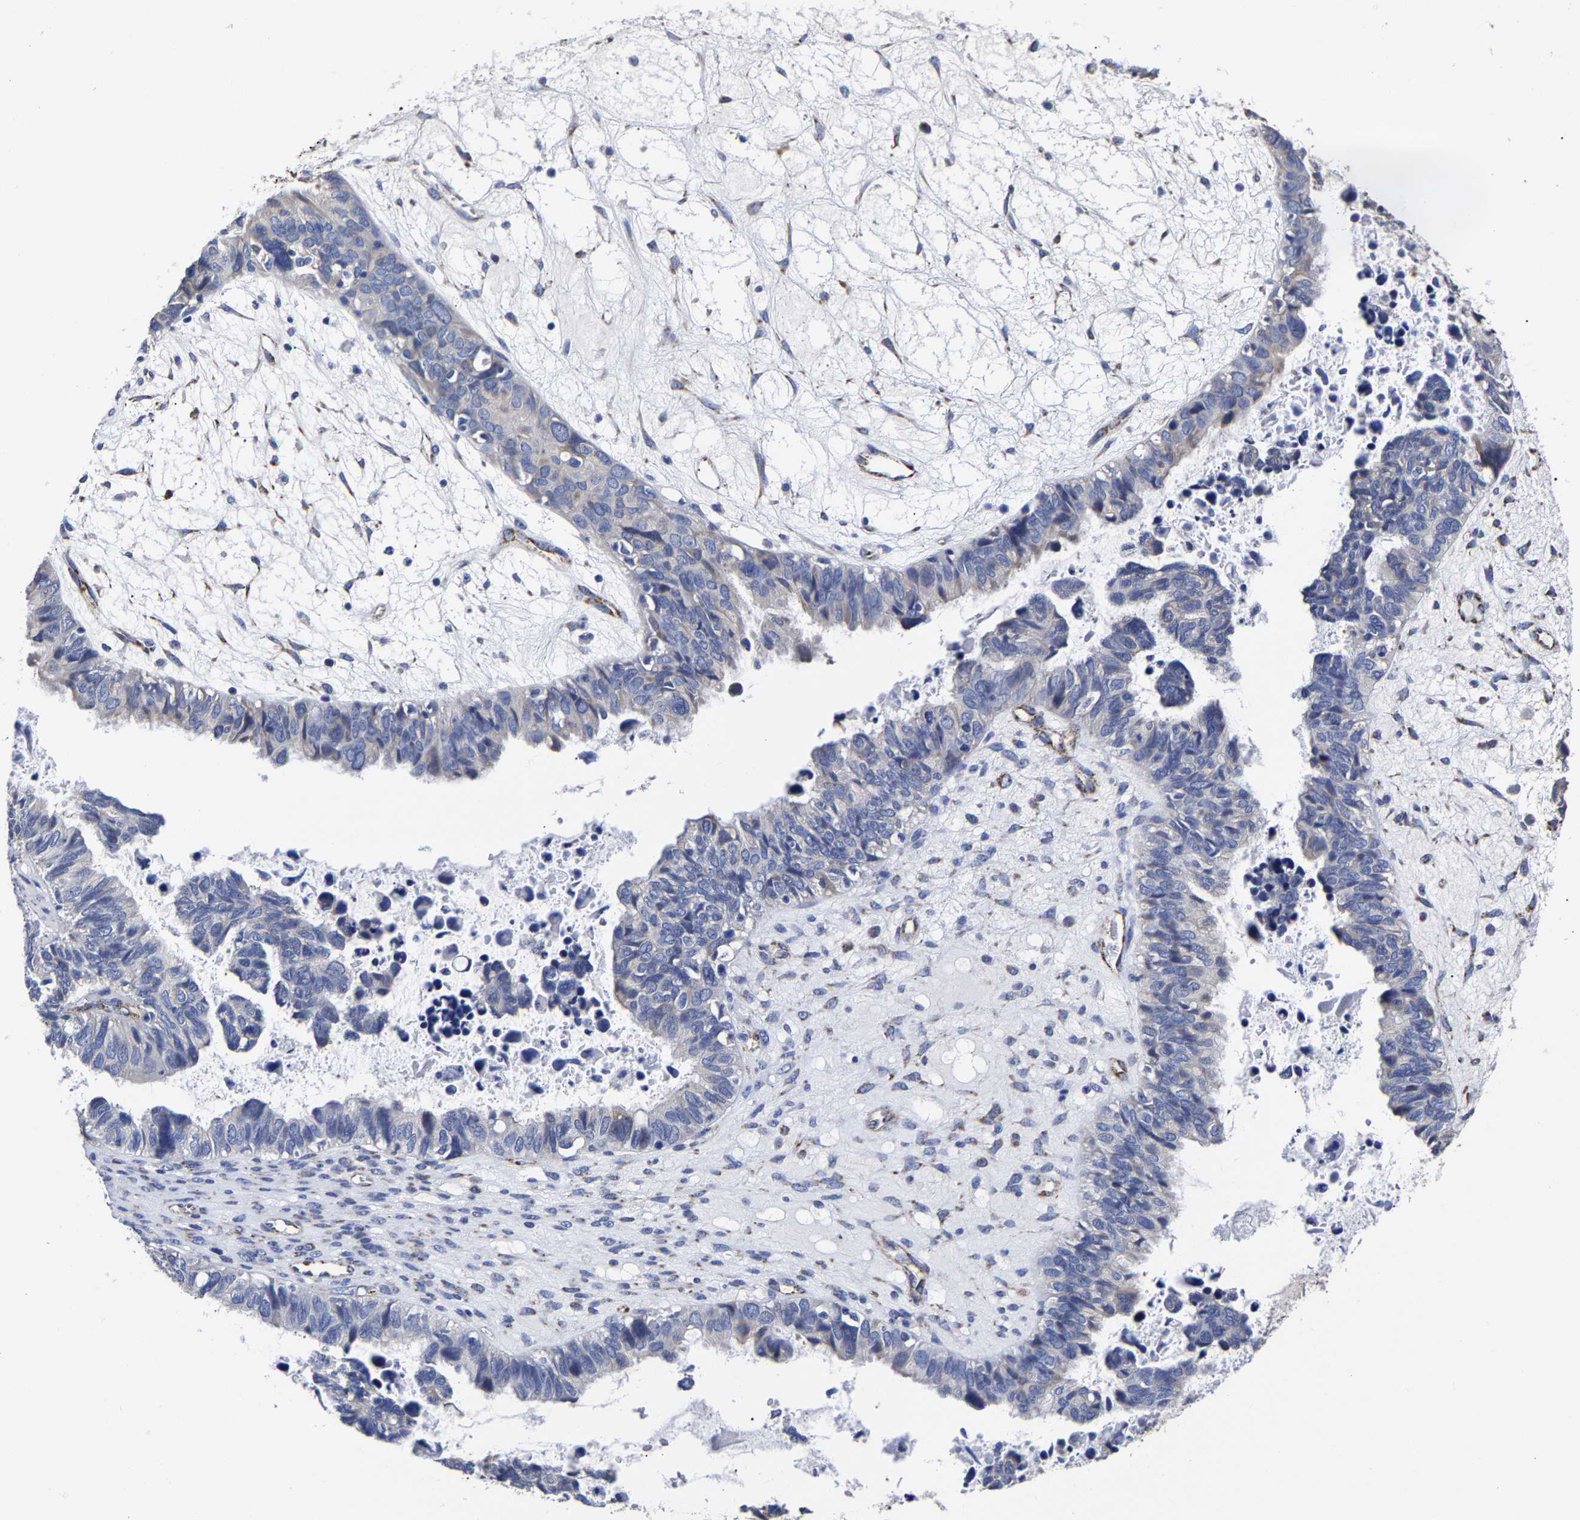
{"staining": {"intensity": "negative", "quantity": "none", "location": "none"}, "tissue": "ovarian cancer", "cell_type": "Tumor cells", "image_type": "cancer", "snomed": [{"axis": "morphology", "description": "Cystadenocarcinoma, serous, NOS"}, {"axis": "topography", "description": "Ovary"}], "caption": "This is an IHC image of ovarian serous cystadenocarcinoma. There is no positivity in tumor cells.", "gene": "AASS", "patient": {"sex": "female", "age": 79}}